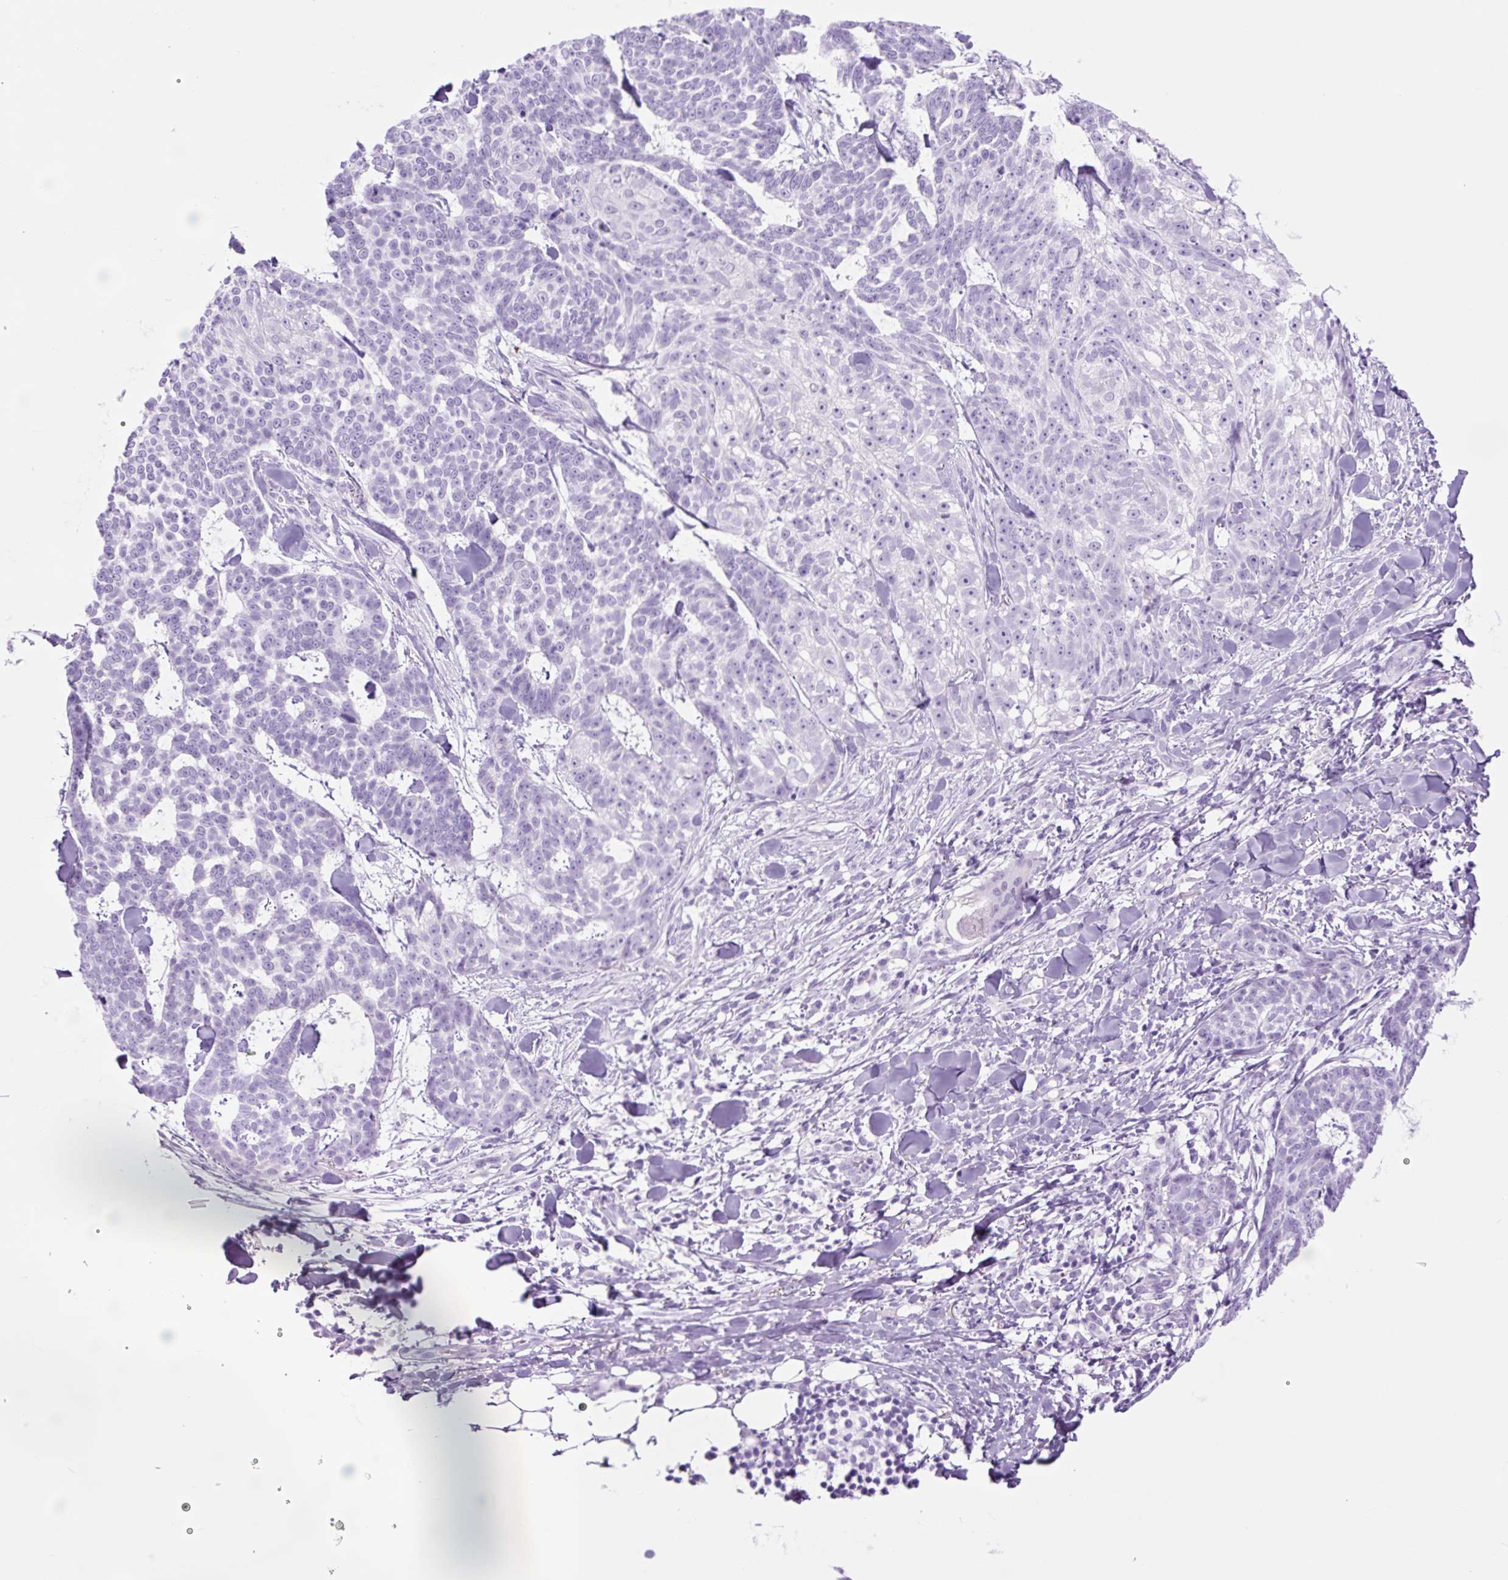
{"staining": {"intensity": "negative", "quantity": "none", "location": "none"}, "tissue": "skin cancer", "cell_type": "Tumor cells", "image_type": "cancer", "snomed": [{"axis": "morphology", "description": "Basal cell carcinoma"}, {"axis": "topography", "description": "Skin"}], "caption": "Protein analysis of skin cancer (basal cell carcinoma) shows no significant positivity in tumor cells.", "gene": "TFF2", "patient": {"sex": "female", "age": 93}}